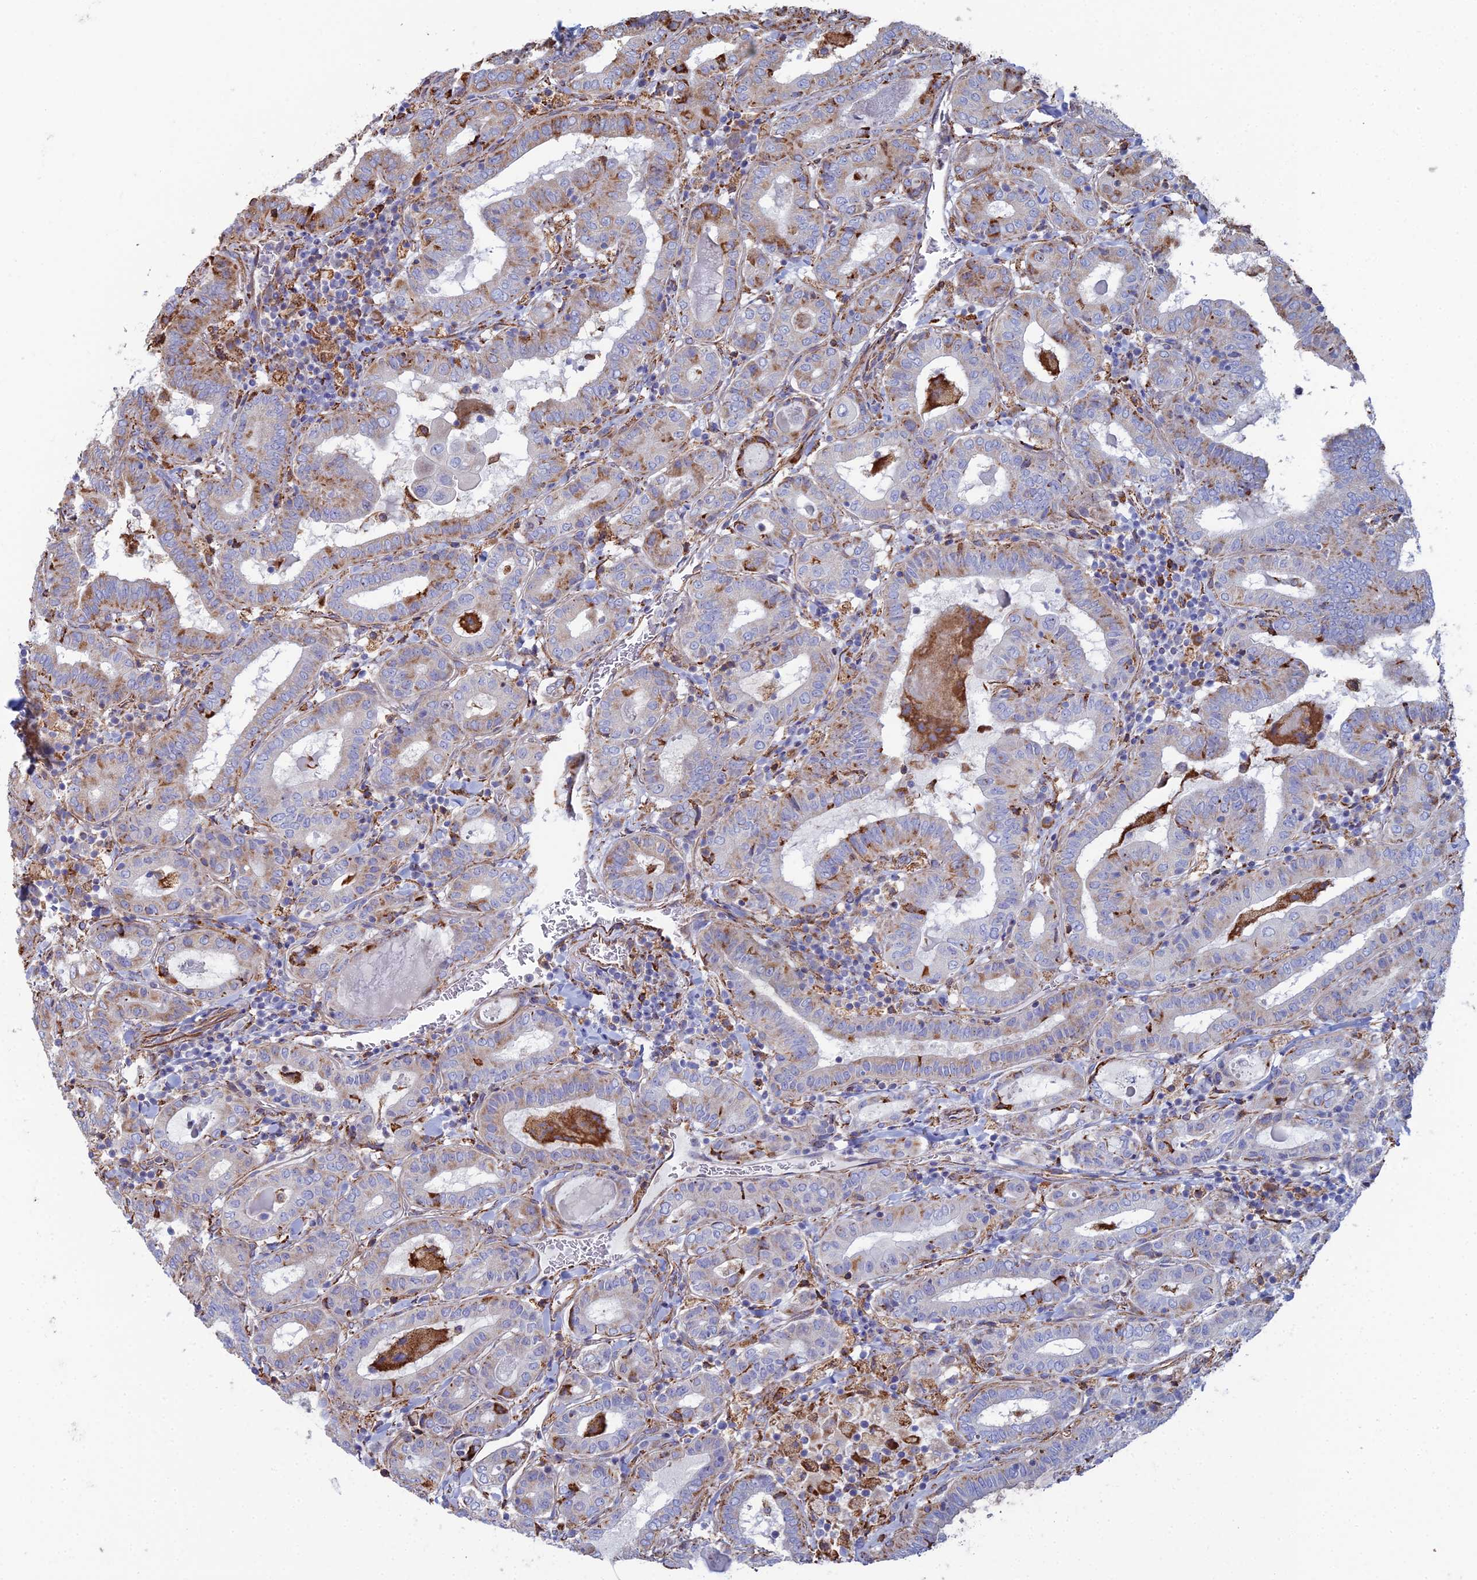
{"staining": {"intensity": "moderate", "quantity": "<25%", "location": "cytoplasmic/membranous"}, "tissue": "thyroid cancer", "cell_type": "Tumor cells", "image_type": "cancer", "snomed": [{"axis": "morphology", "description": "Papillary adenocarcinoma, NOS"}, {"axis": "topography", "description": "Thyroid gland"}], "caption": "Protein analysis of thyroid cancer (papillary adenocarcinoma) tissue demonstrates moderate cytoplasmic/membranous positivity in about <25% of tumor cells.", "gene": "CLVS2", "patient": {"sex": "female", "age": 72}}